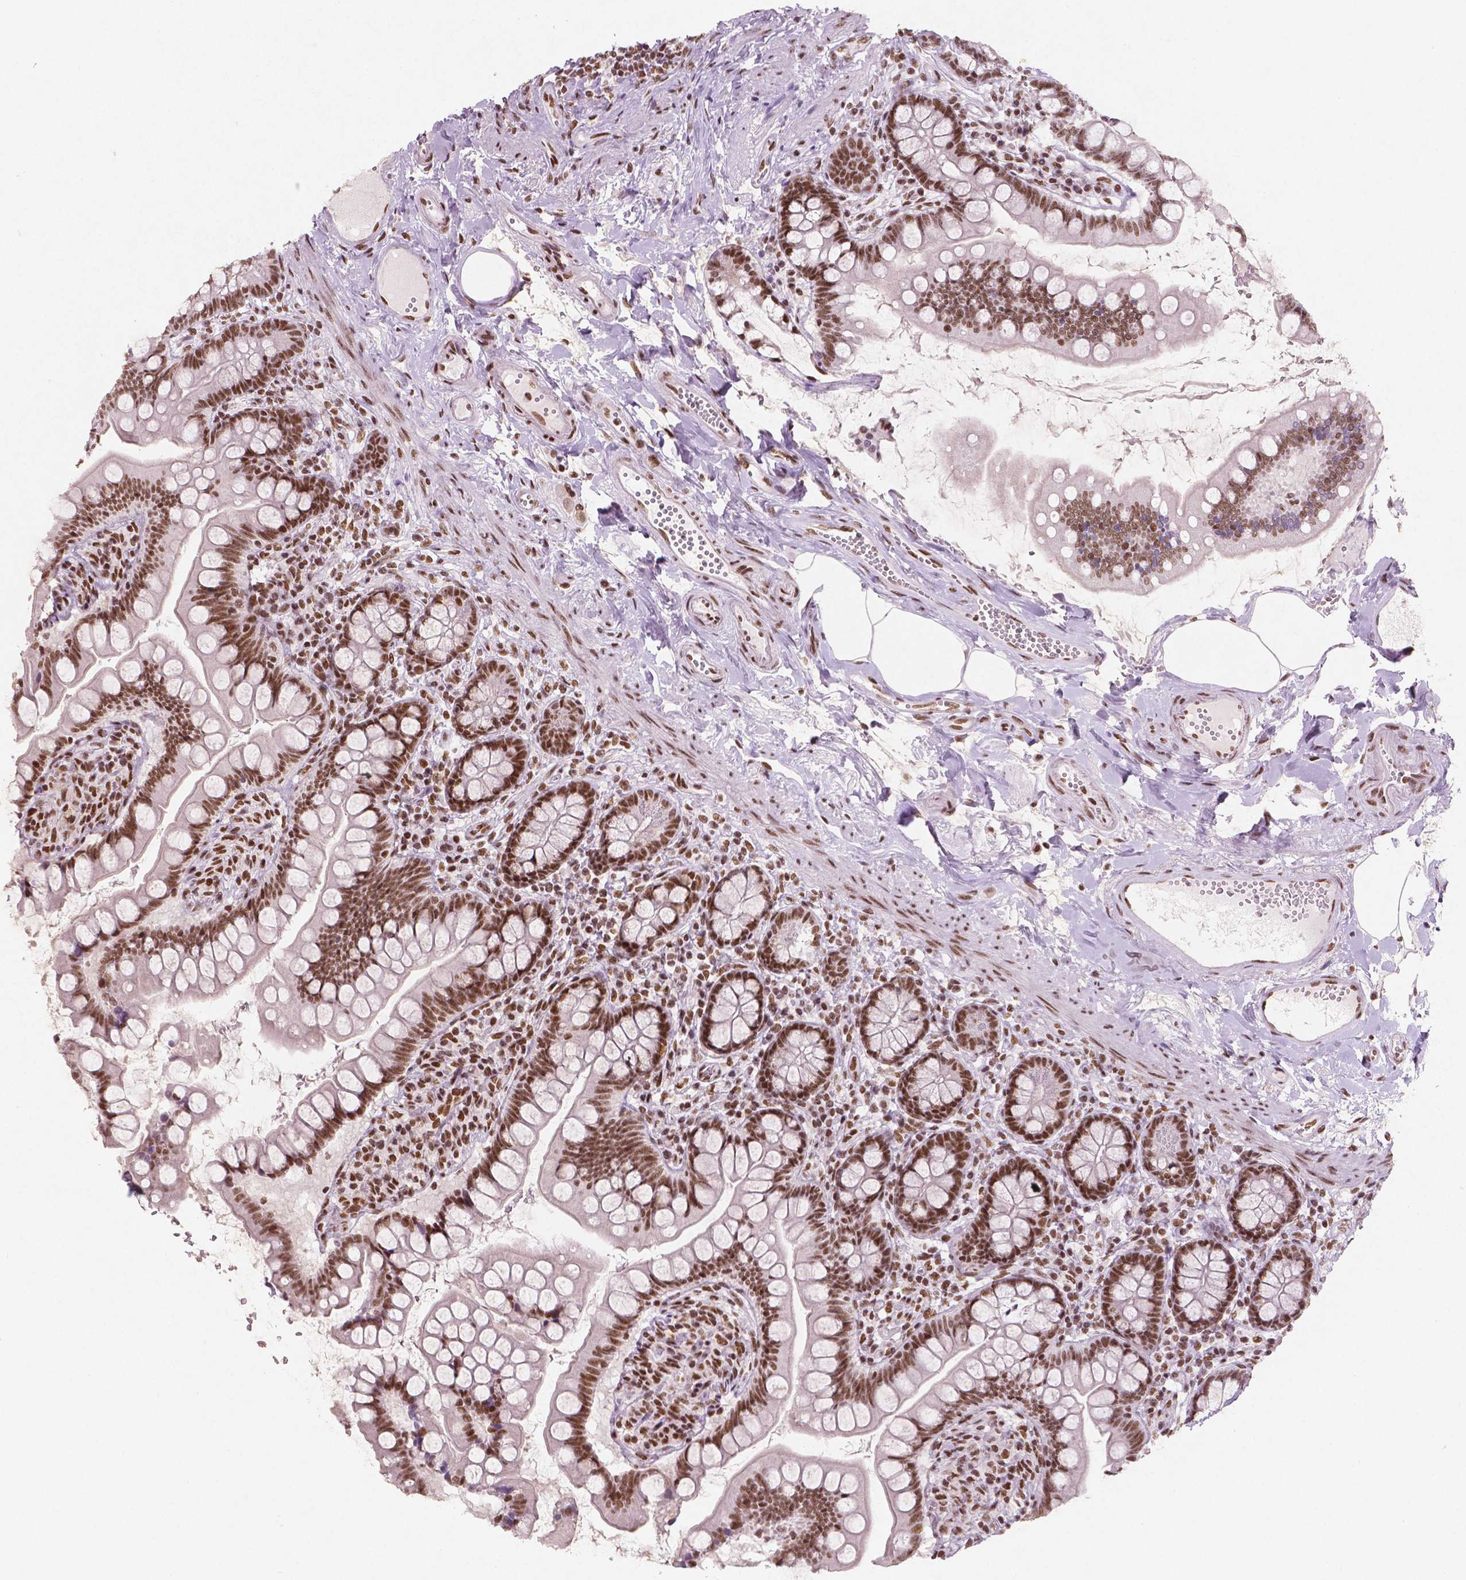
{"staining": {"intensity": "moderate", "quantity": ">75%", "location": "nuclear"}, "tissue": "small intestine", "cell_type": "Glandular cells", "image_type": "normal", "snomed": [{"axis": "morphology", "description": "Normal tissue, NOS"}, {"axis": "topography", "description": "Small intestine"}], "caption": "A brown stain shows moderate nuclear expression of a protein in glandular cells of unremarkable human small intestine. (DAB = brown stain, brightfield microscopy at high magnification).", "gene": "BRD4", "patient": {"sex": "female", "age": 56}}